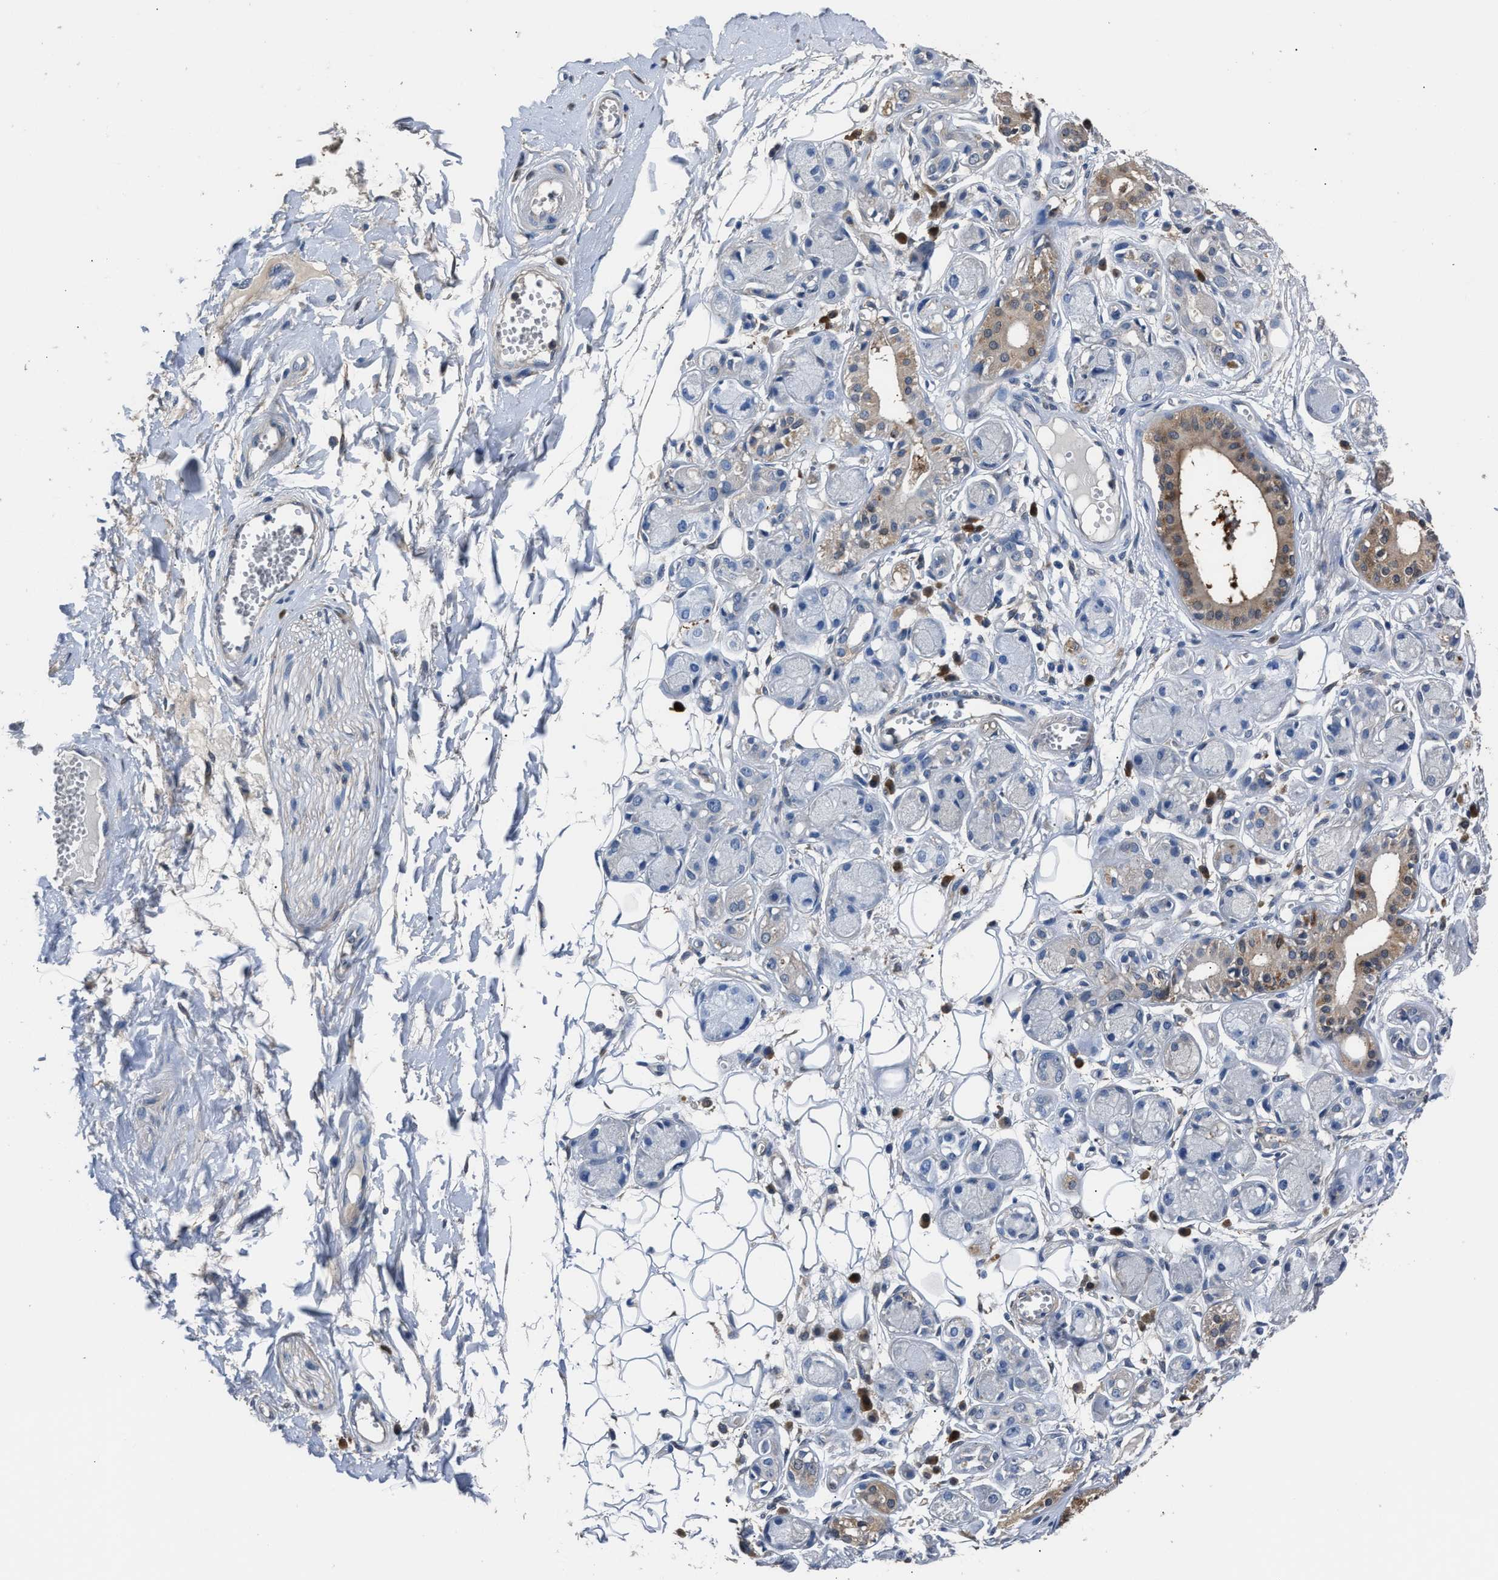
{"staining": {"intensity": "negative", "quantity": "none", "location": "none"}, "tissue": "adipose tissue", "cell_type": "Adipocytes", "image_type": "normal", "snomed": [{"axis": "morphology", "description": "Normal tissue, NOS"}, {"axis": "morphology", "description": "Inflammation, NOS"}, {"axis": "topography", "description": "Salivary gland"}, {"axis": "topography", "description": "Peripheral nerve tissue"}], "caption": "Immunohistochemical staining of normal adipose tissue reveals no significant positivity in adipocytes.", "gene": "GSTP1", "patient": {"sex": "female", "age": 75}}